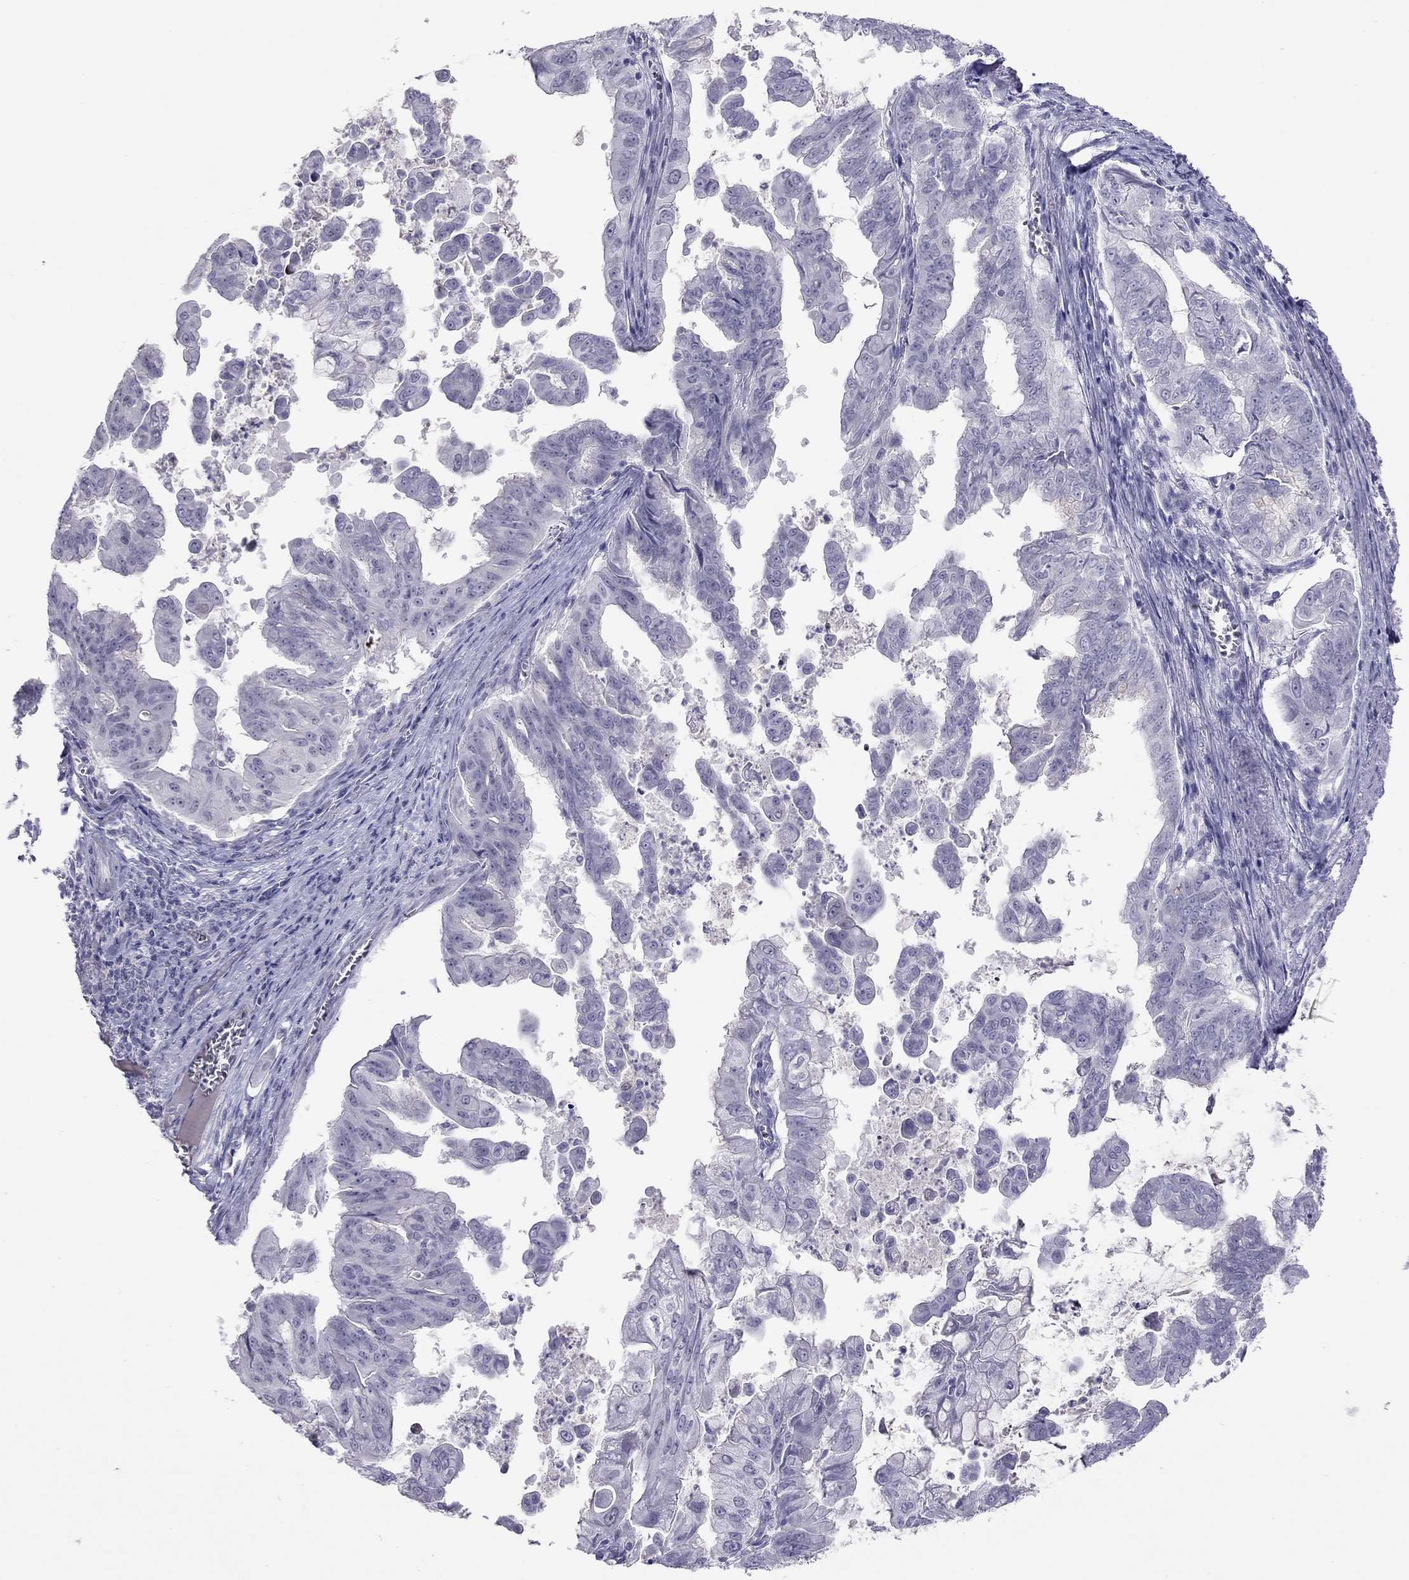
{"staining": {"intensity": "negative", "quantity": "none", "location": "none"}, "tissue": "stomach cancer", "cell_type": "Tumor cells", "image_type": "cancer", "snomed": [{"axis": "morphology", "description": "Adenocarcinoma, NOS"}, {"axis": "topography", "description": "Stomach, upper"}], "caption": "Immunohistochemistry histopathology image of neoplastic tissue: adenocarcinoma (stomach) stained with DAB reveals no significant protein positivity in tumor cells.", "gene": "JHY", "patient": {"sex": "male", "age": 80}}